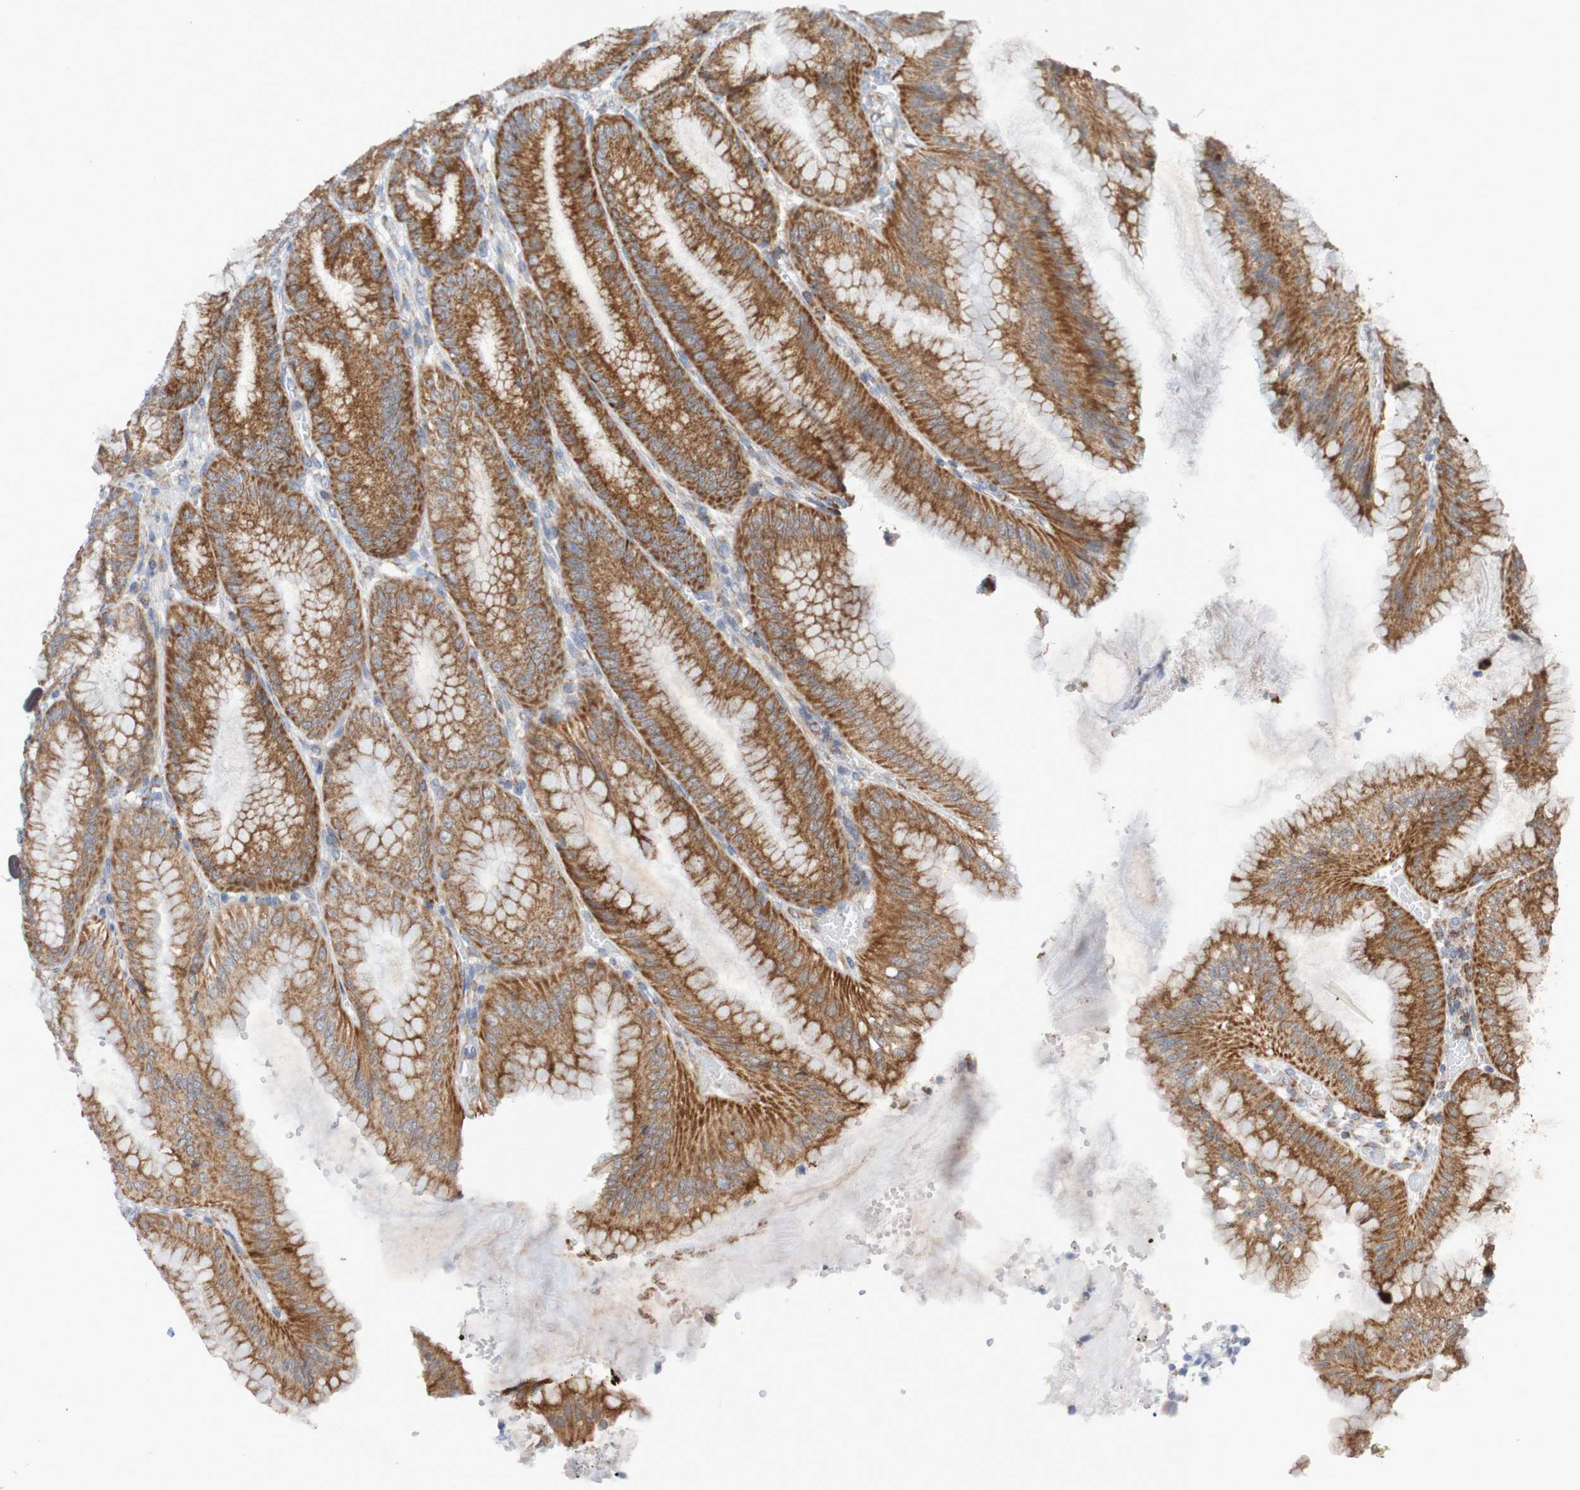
{"staining": {"intensity": "strong", "quantity": ">75%", "location": "cytoplasmic/membranous"}, "tissue": "stomach", "cell_type": "Glandular cells", "image_type": "normal", "snomed": [{"axis": "morphology", "description": "Normal tissue, NOS"}, {"axis": "topography", "description": "Stomach, lower"}], "caption": "This micrograph shows normal stomach stained with IHC to label a protein in brown. The cytoplasmic/membranous of glandular cells show strong positivity for the protein. Nuclei are counter-stained blue.", "gene": "DVL1", "patient": {"sex": "male", "age": 71}}